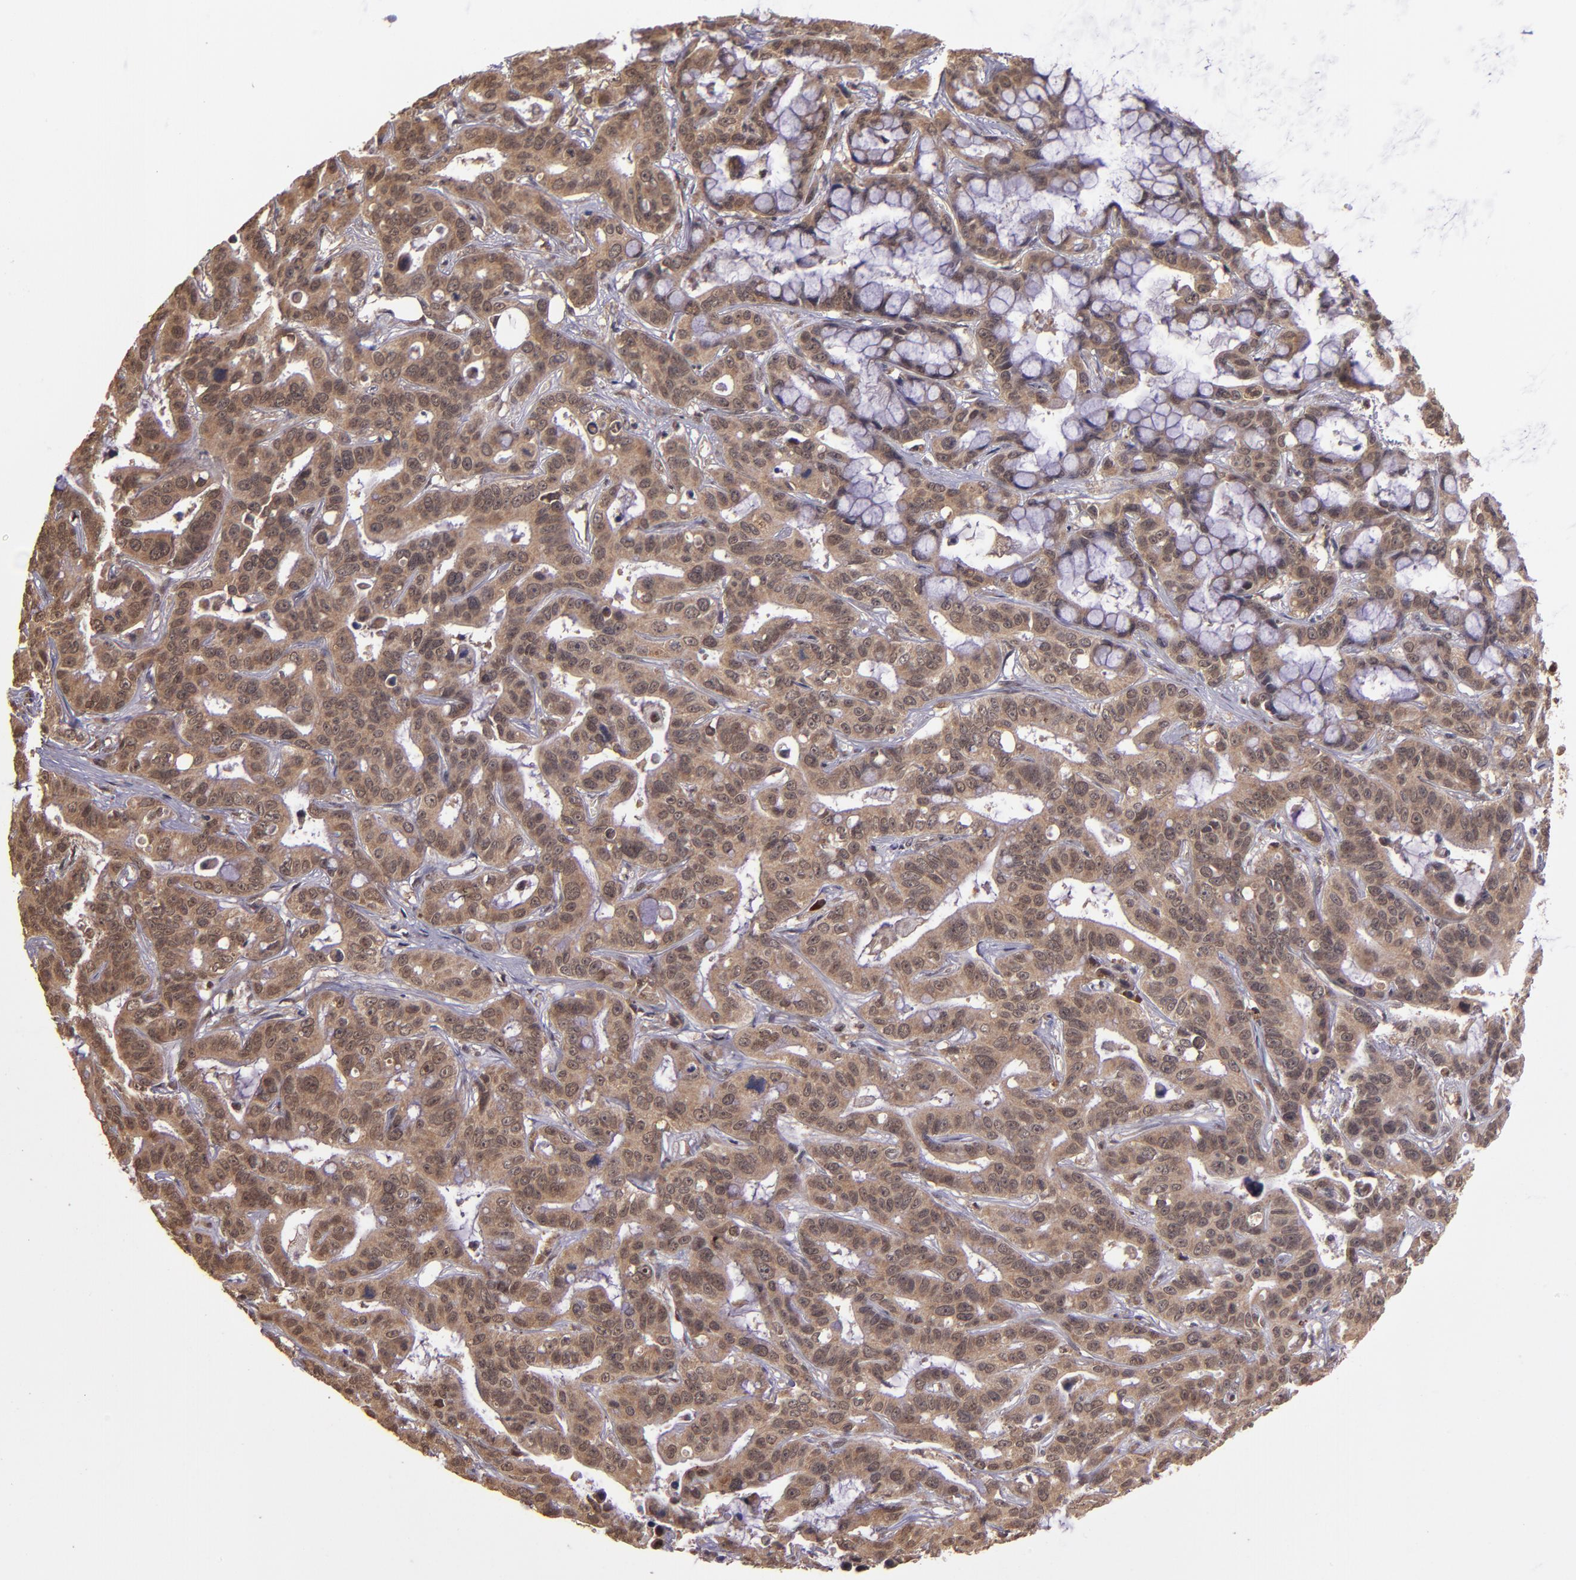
{"staining": {"intensity": "moderate", "quantity": ">75%", "location": "cytoplasmic/membranous"}, "tissue": "liver cancer", "cell_type": "Tumor cells", "image_type": "cancer", "snomed": [{"axis": "morphology", "description": "Cholangiocarcinoma"}, {"axis": "topography", "description": "Liver"}], "caption": "Liver cholangiocarcinoma was stained to show a protein in brown. There is medium levels of moderate cytoplasmic/membranous positivity in approximately >75% of tumor cells.", "gene": "RIOK3", "patient": {"sex": "female", "age": 65}}